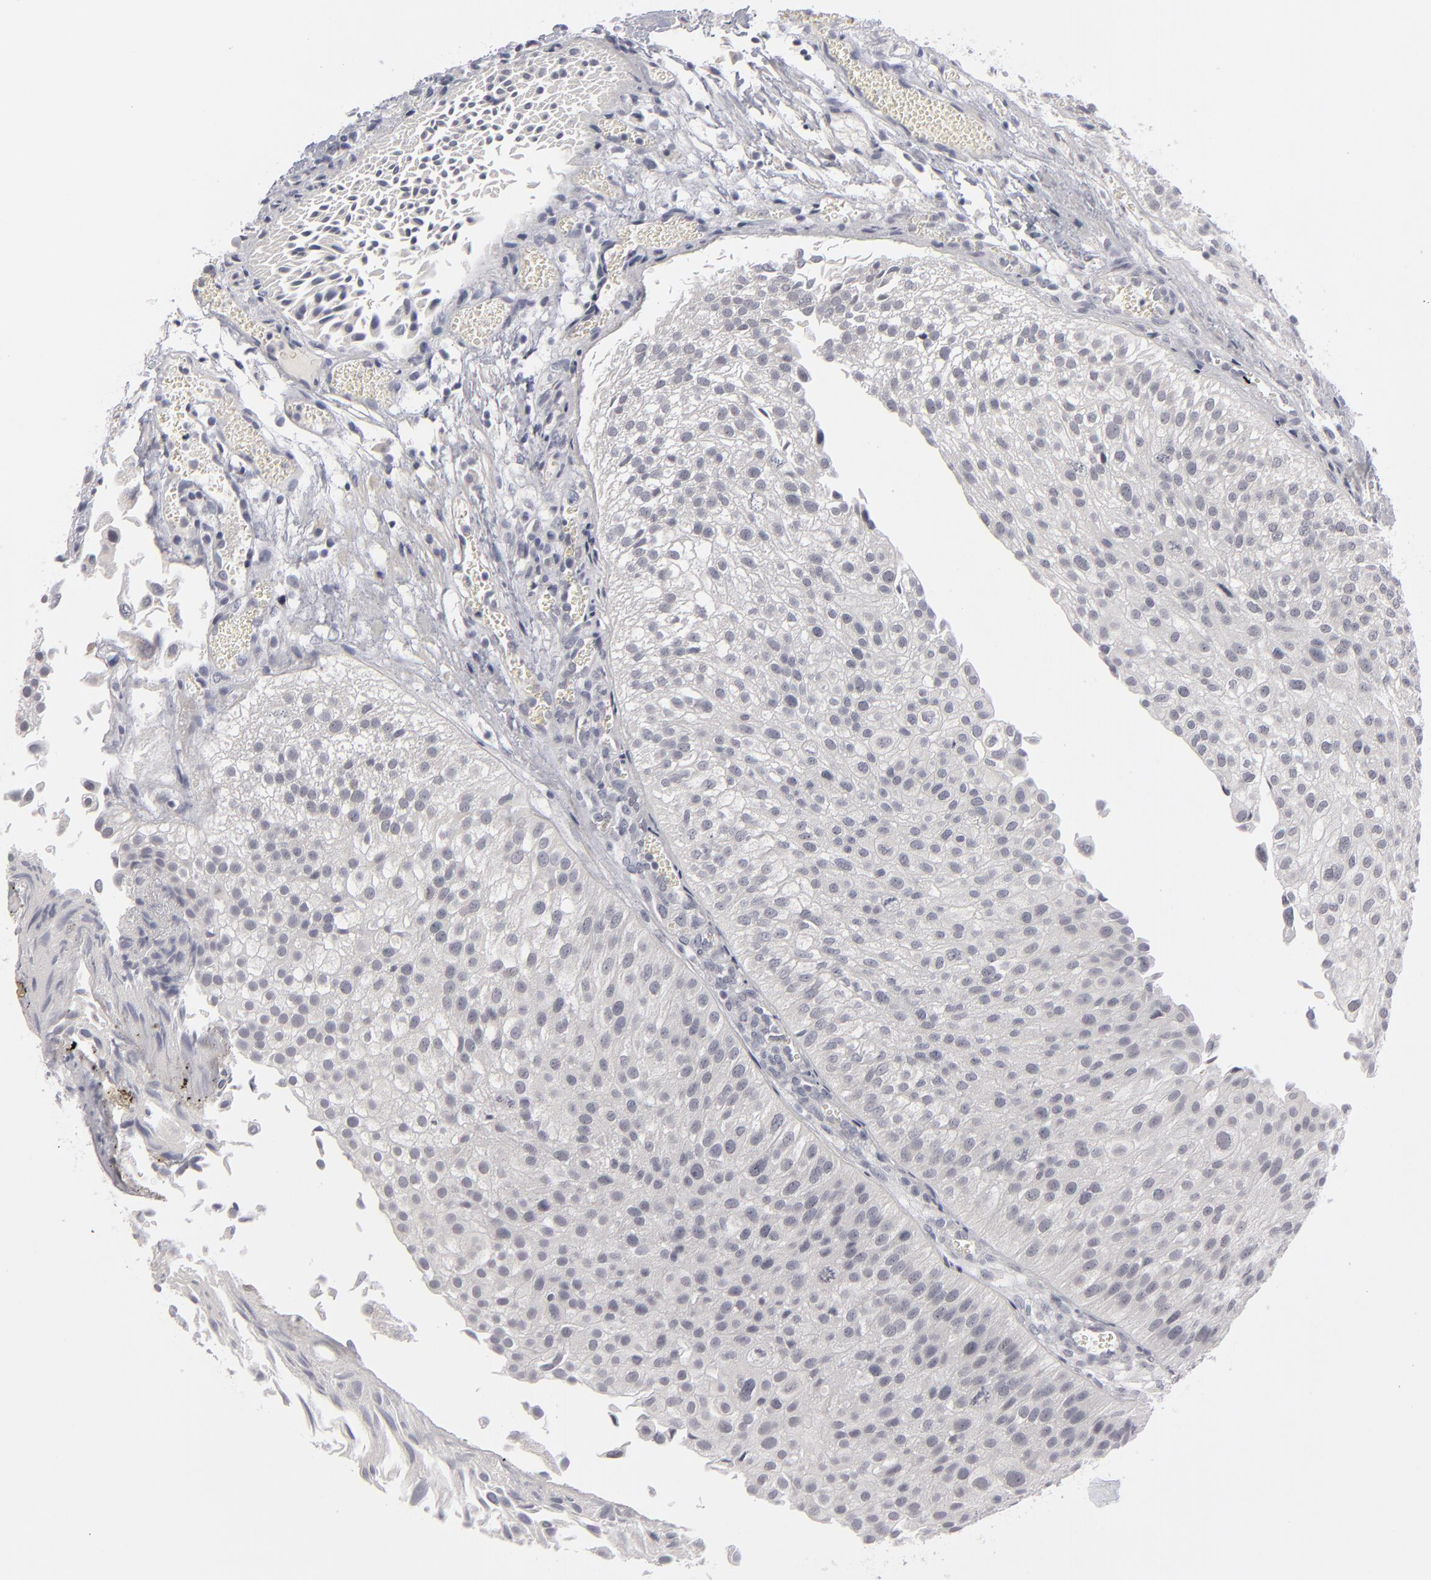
{"staining": {"intensity": "negative", "quantity": "none", "location": "none"}, "tissue": "urothelial cancer", "cell_type": "Tumor cells", "image_type": "cancer", "snomed": [{"axis": "morphology", "description": "Urothelial carcinoma, Low grade"}, {"axis": "topography", "description": "Urinary bladder"}], "caption": "IHC histopathology image of human urothelial carcinoma (low-grade) stained for a protein (brown), which reveals no expression in tumor cells.", "gene": "KIAA1210", "patient": {"sex": "female", "age": 89}}